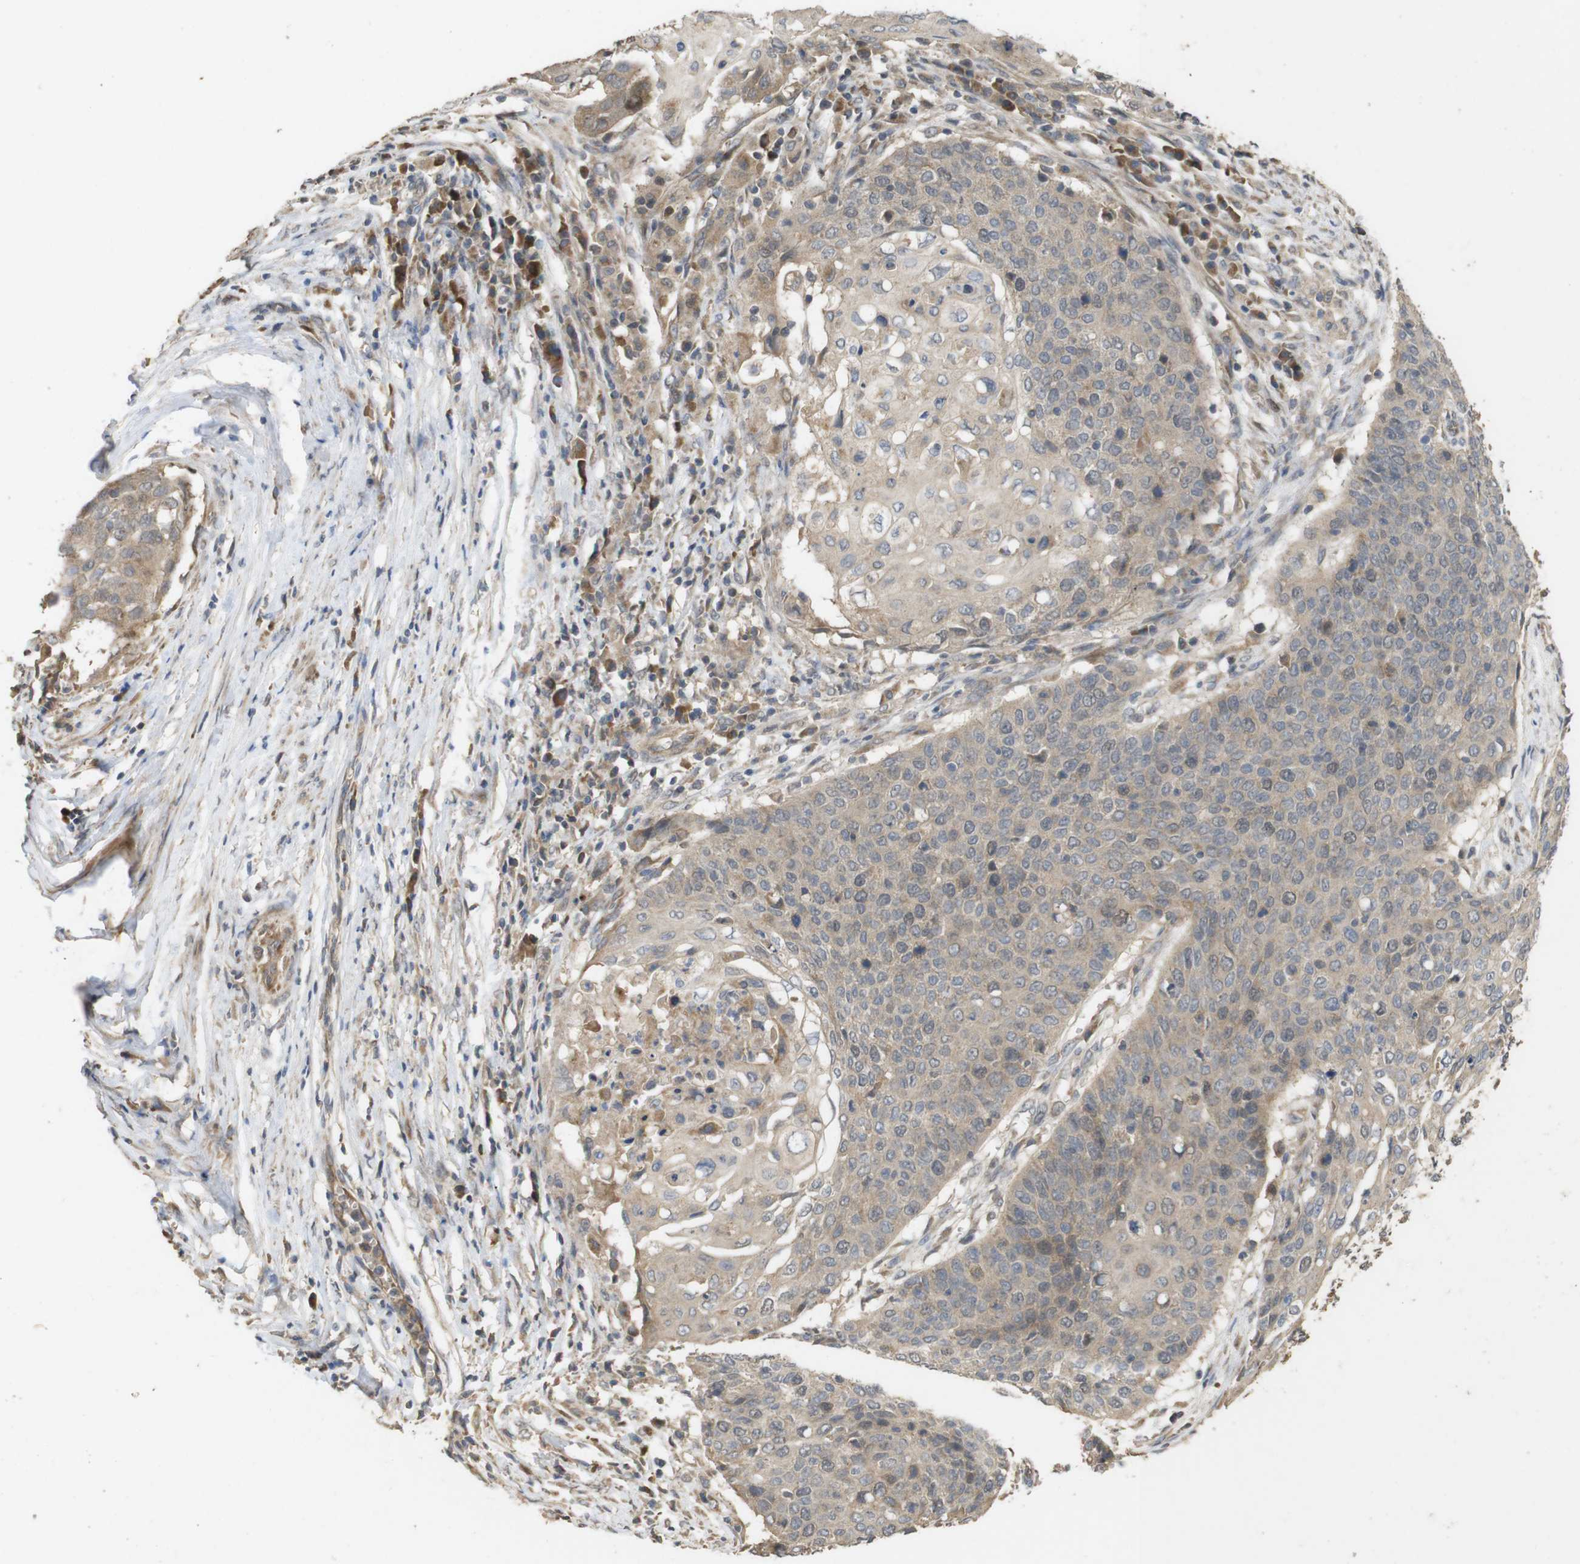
{"staining": {"intensity": "weak", "quantity": "25%-75%", "location": "cytoplasmic/membranous,nuclear"}, "tissue": "cervical cancer", "cell_type": "Tumor cells", "image_type": "cancer", "snomed": [{"axis": "morphology", "description": "Squamous cell carcinoma, NOS"}, {"axis": "topography", "description": "Cervix"}], "caption": "Weak cytoplasmic/membranous and nuclear staining for a protein is present in approximately 25%-75% of tumor cells of cervical cancer (squamous cell carcinoma) using immunohistochemistry (IHC).", "gene": "PCDHB10", "patient": {"sex": "female", "age": 39}}